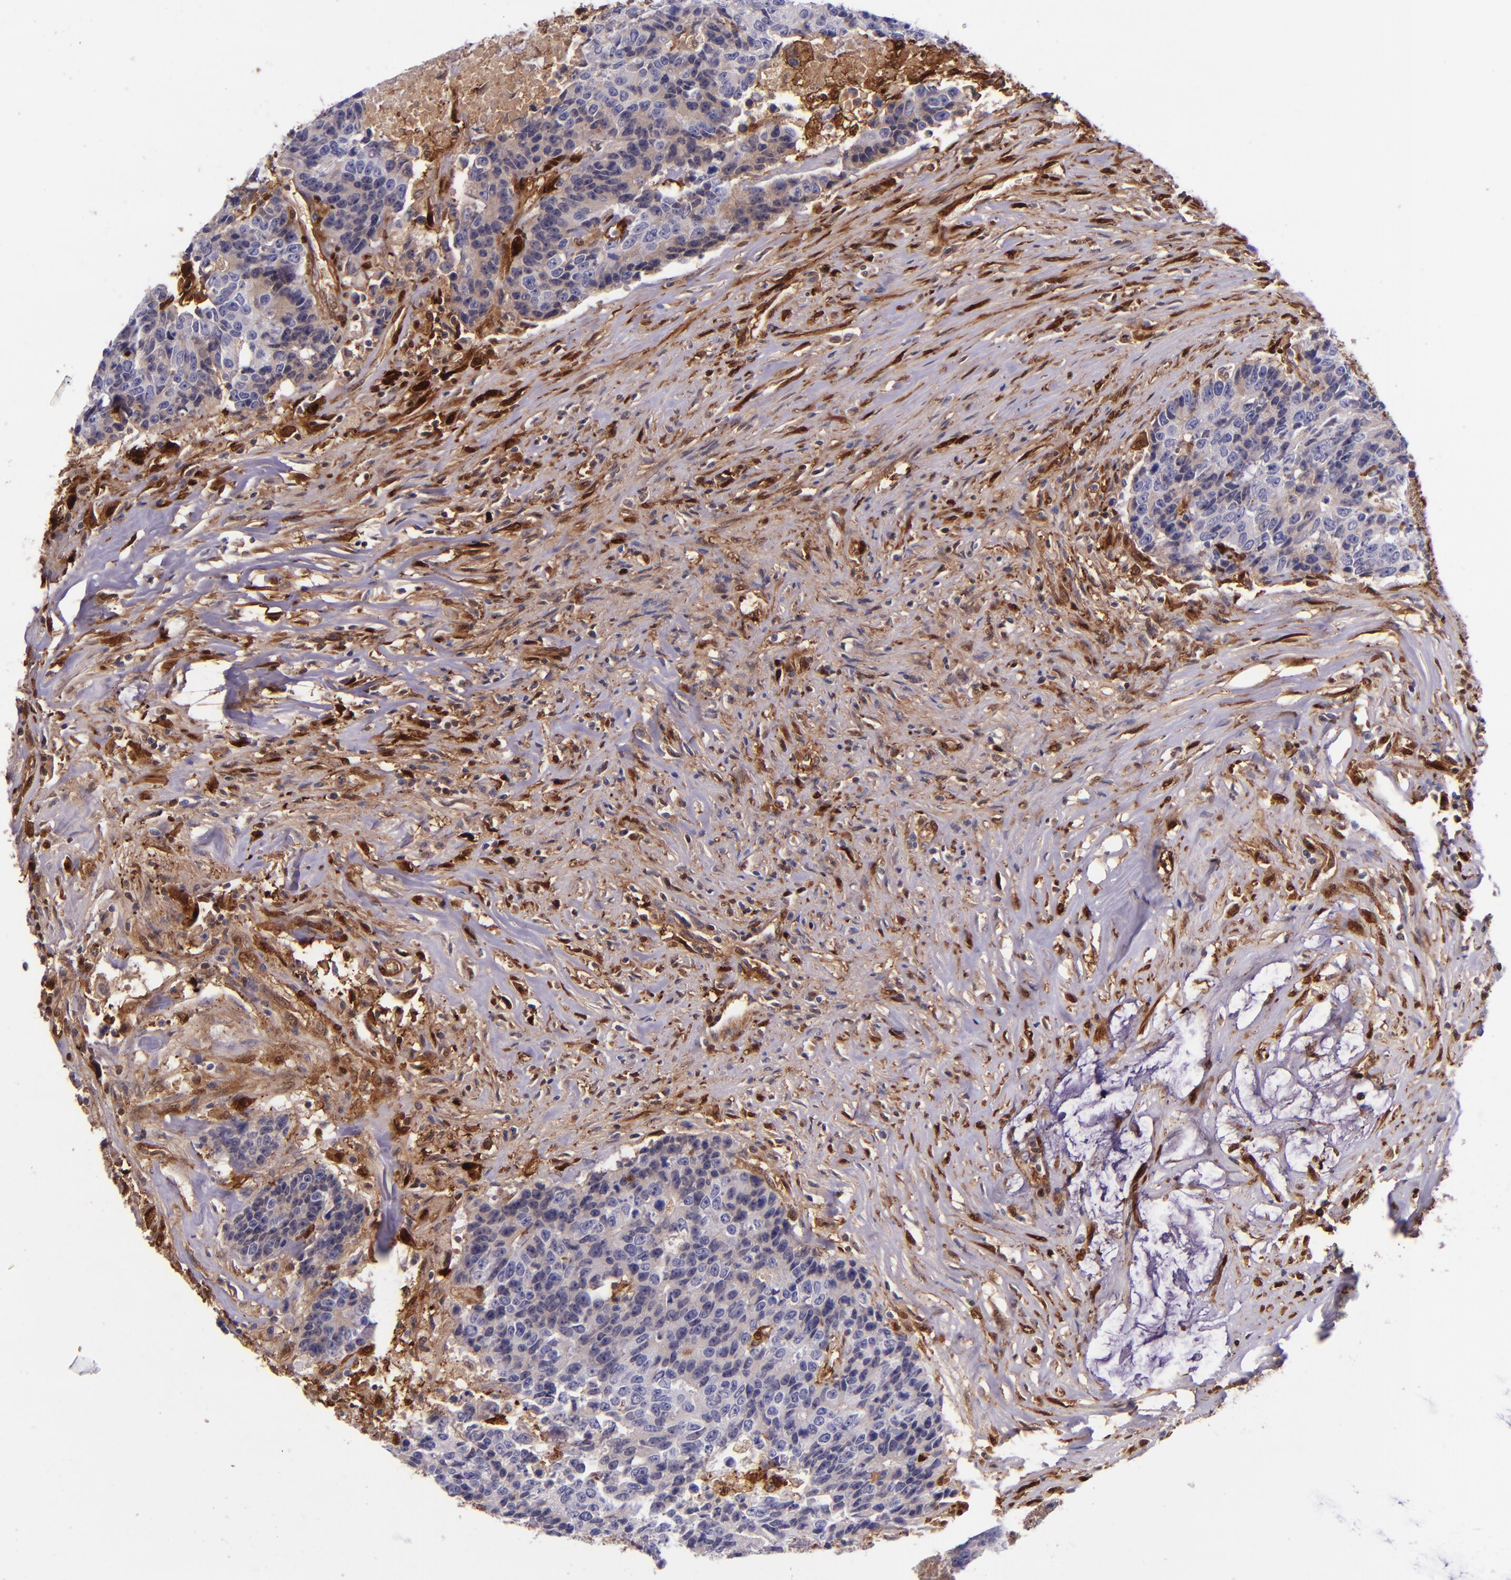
{"staining": {"intensity": "negative", "quantity": "none", "location": "none"}, "tissue": "colorectal cancer", "cell_type": "Tumor cells", "image_type": "cancer", "snomed": [{"axis": "morphology", "description": "Adenocarcinoma, NOS"}, {"axis": "topography", "description": "Colon"}], "caption": "This micrograph is of colorectal cancer stained with immunohistochemistry (IHC) to label a protein in brown with the nuclei are counter-stained blue. There is no positivity in tumor cells.", "gene": "LGALS1", "patient": {"sex": "female", "age": 86}}